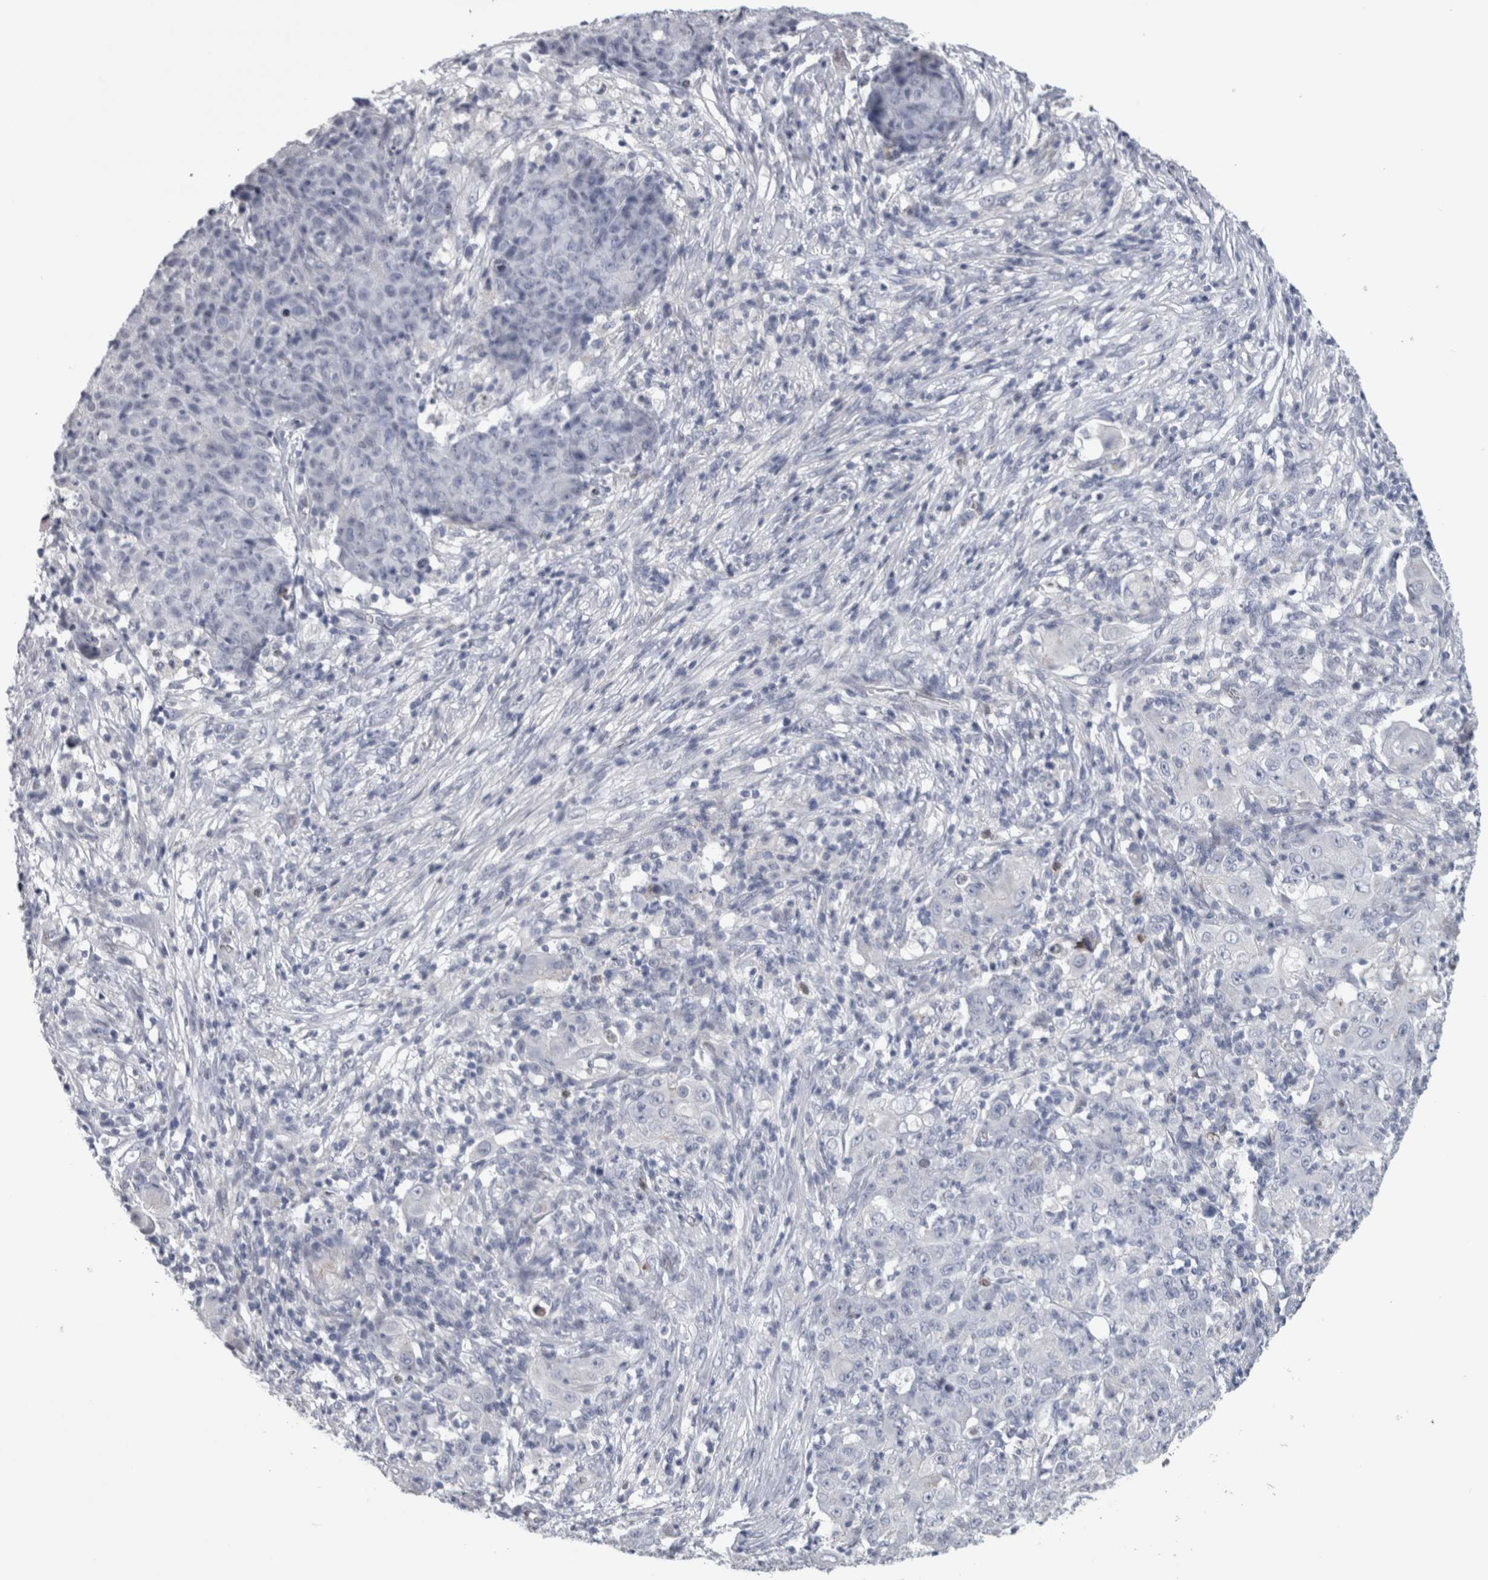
{"staining": {"intensity": "negative", "quantity": "none", "location": "none"}, "tissue": "ovarian cancer", "cell_type": "Tumor cells", "image_type": "cancer", "snomed": [{"axis": "morphology", "description": "Carcinoma, endometroid"}, {"axis": "topography", "description": "Ovary"}], "caption": "Protein analysis of ovarian cancer (endometroid carcinoma) displays no significant positivity in tumor cells.", "gene": "IL33", "patient": {"sex": "female", "age": 42}}